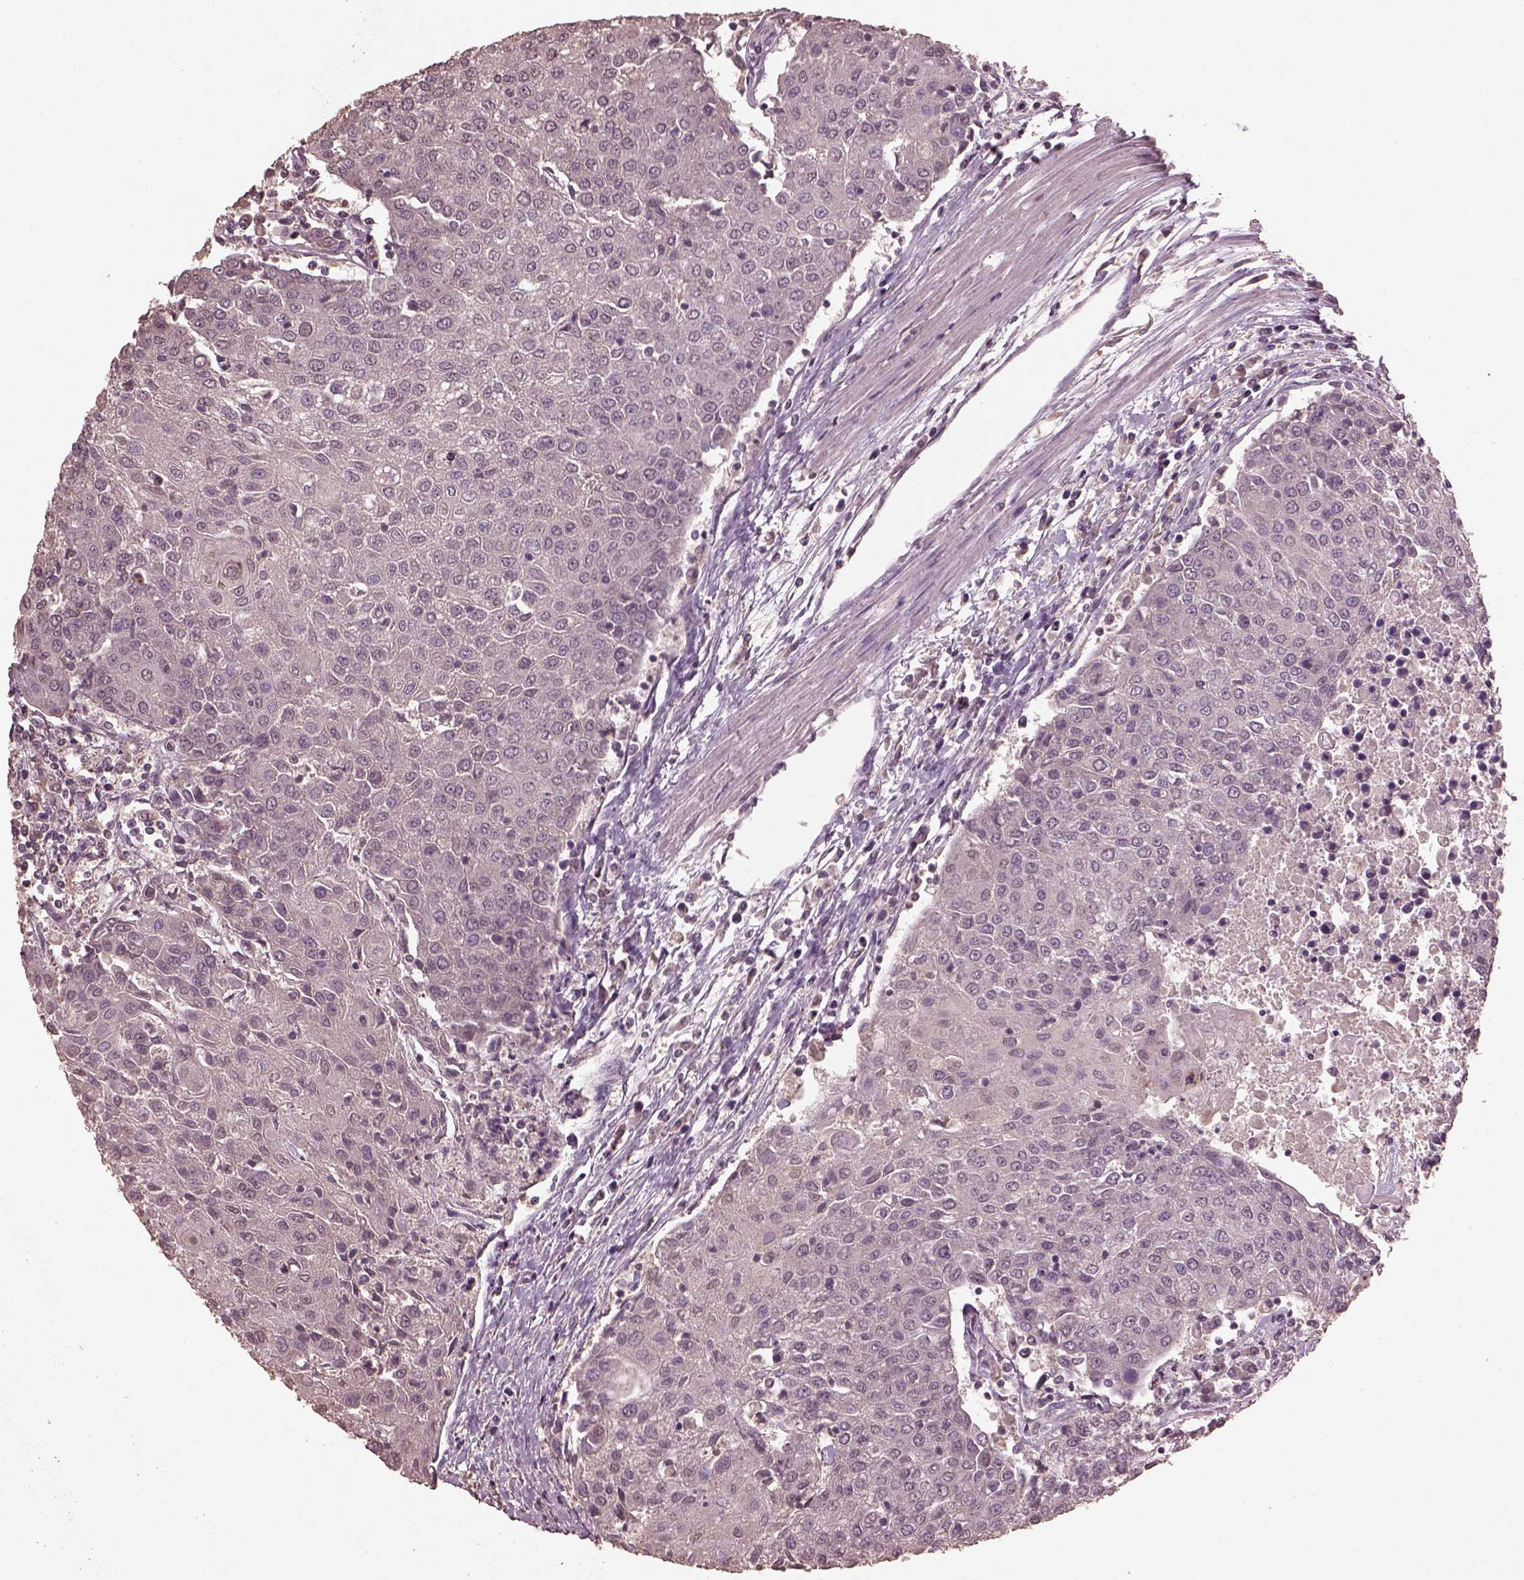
{"staining": {"intensity": "negative", "quantity": "none", "location": "none"}, "tissue": "urothelial cancer", "cell_type": "Tumor cells", "image_type": "cancer", "snomed": [{"axis": "morphology", "description": "Urothelial carcinoma, High grade"}, {"axis": "topography", "description": "Urinary bladder"}], "caption": "Urothelial carcinoma (high-grade) was stained to show a protein in brown. There is no significant positivity in tumor cells.", "gene": "CPT1C", "patient": {"sex": "female", "age": 85}}